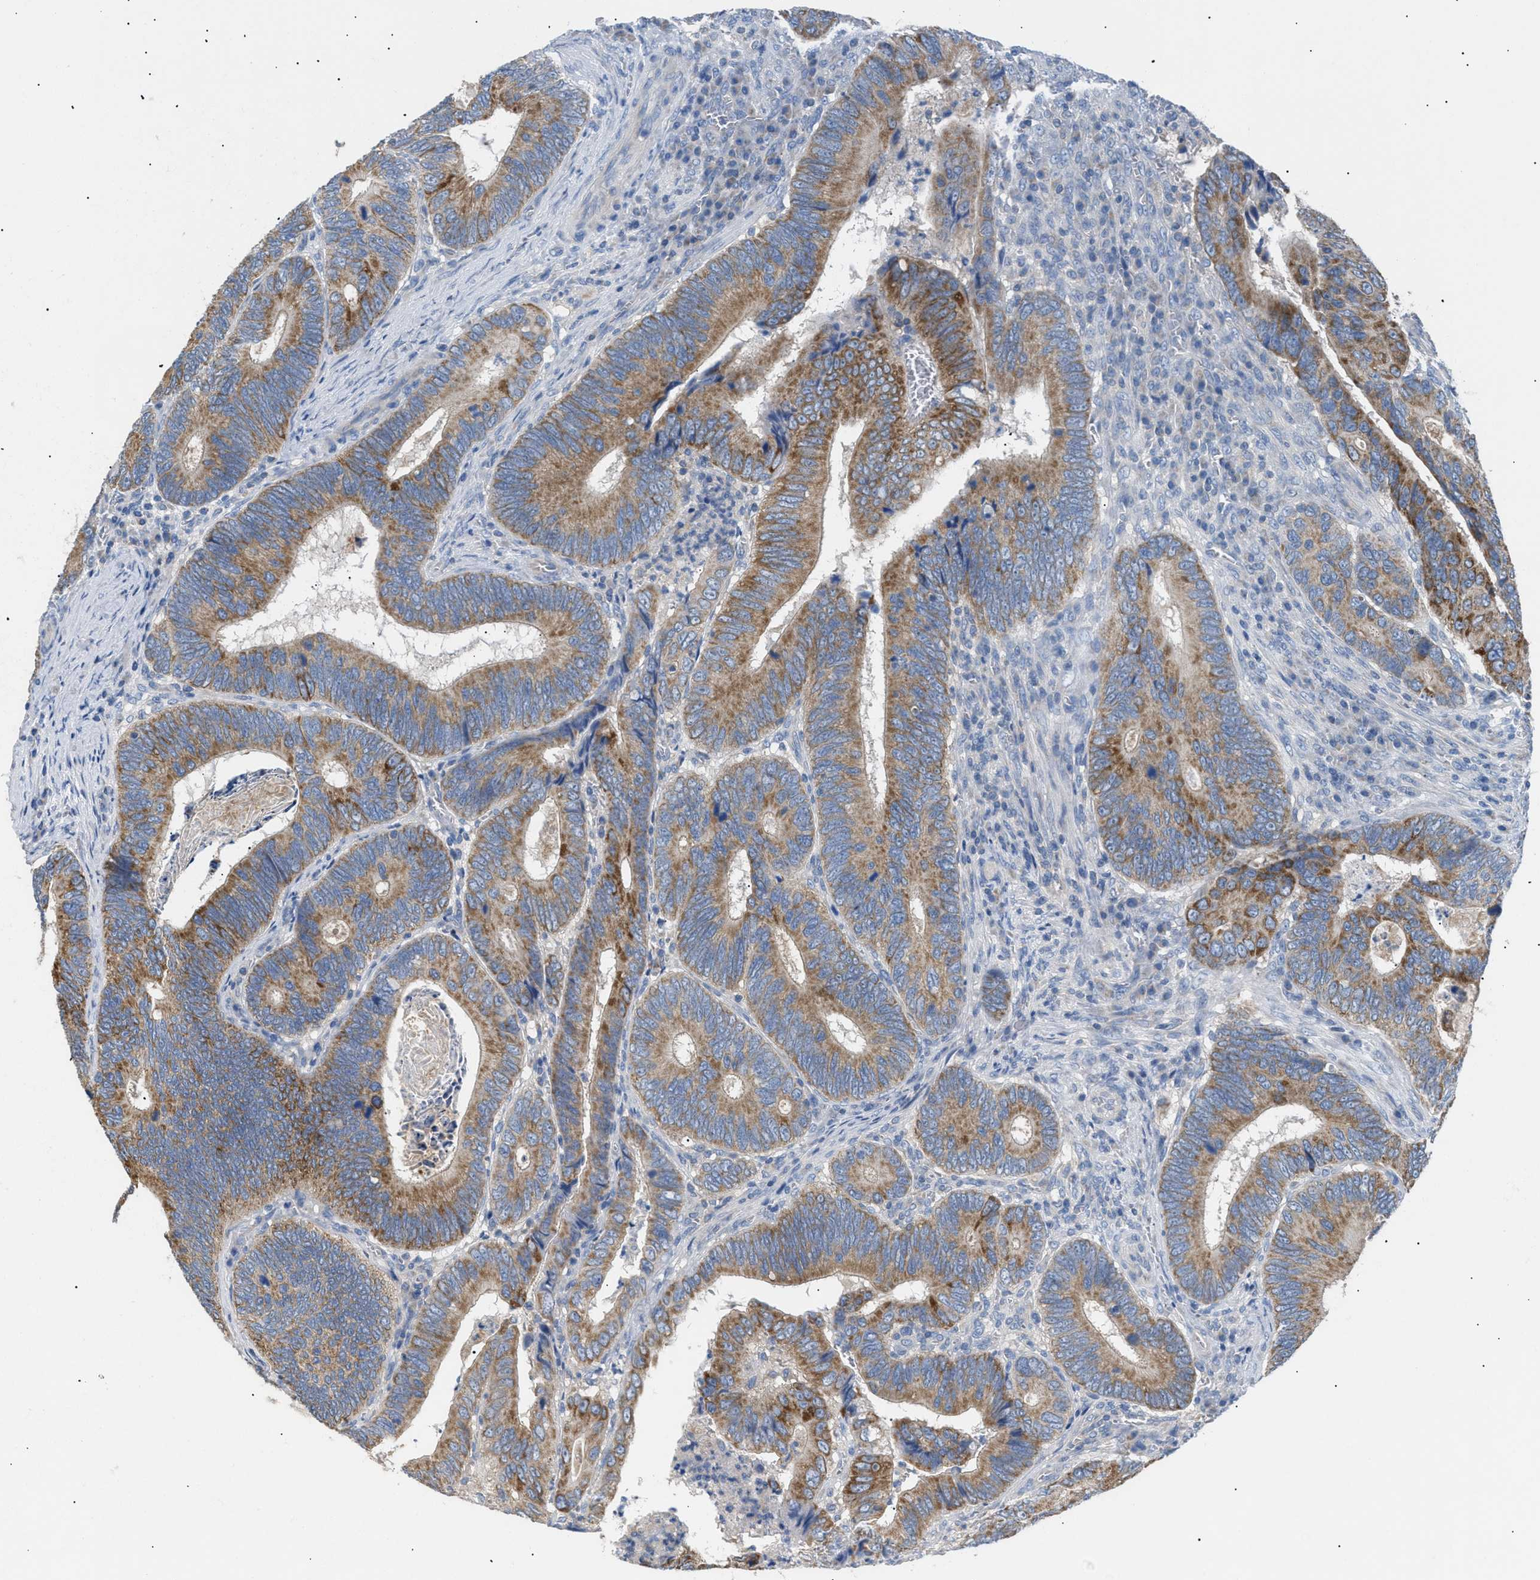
{"staining": {"intensity": "moderate", "quantity": ">75%", "location": "cytoplasmic/membranous"}, "tissue": "colorectal cancer", "cell_type": "Tumor cells", "image_type": "cancer", "snomed": [{"axis": "morphology", "description": "Inflammation, NOS"}, {"axis": "morphology", "description": "Adenocarcinoma, NOS"}, {"axis": "topography", "description": "Colon"}], "caption": "DAB (3,3'-diaminobenzidine) immunohistochemical staining of human adenocarcinoma (colorectal) shows moderate cytoplasmic/membranous protein staining in about >75% of tumor cells. The staining was performed using DAB (3,3'-diaminobenzidine) to visualize the protein expression in brown, while the nuclei were stained in blue with hematoxylin (Magnification: 20x).", "gene": "ILDR1", "patient": {"sex": "male", "age": 72}}